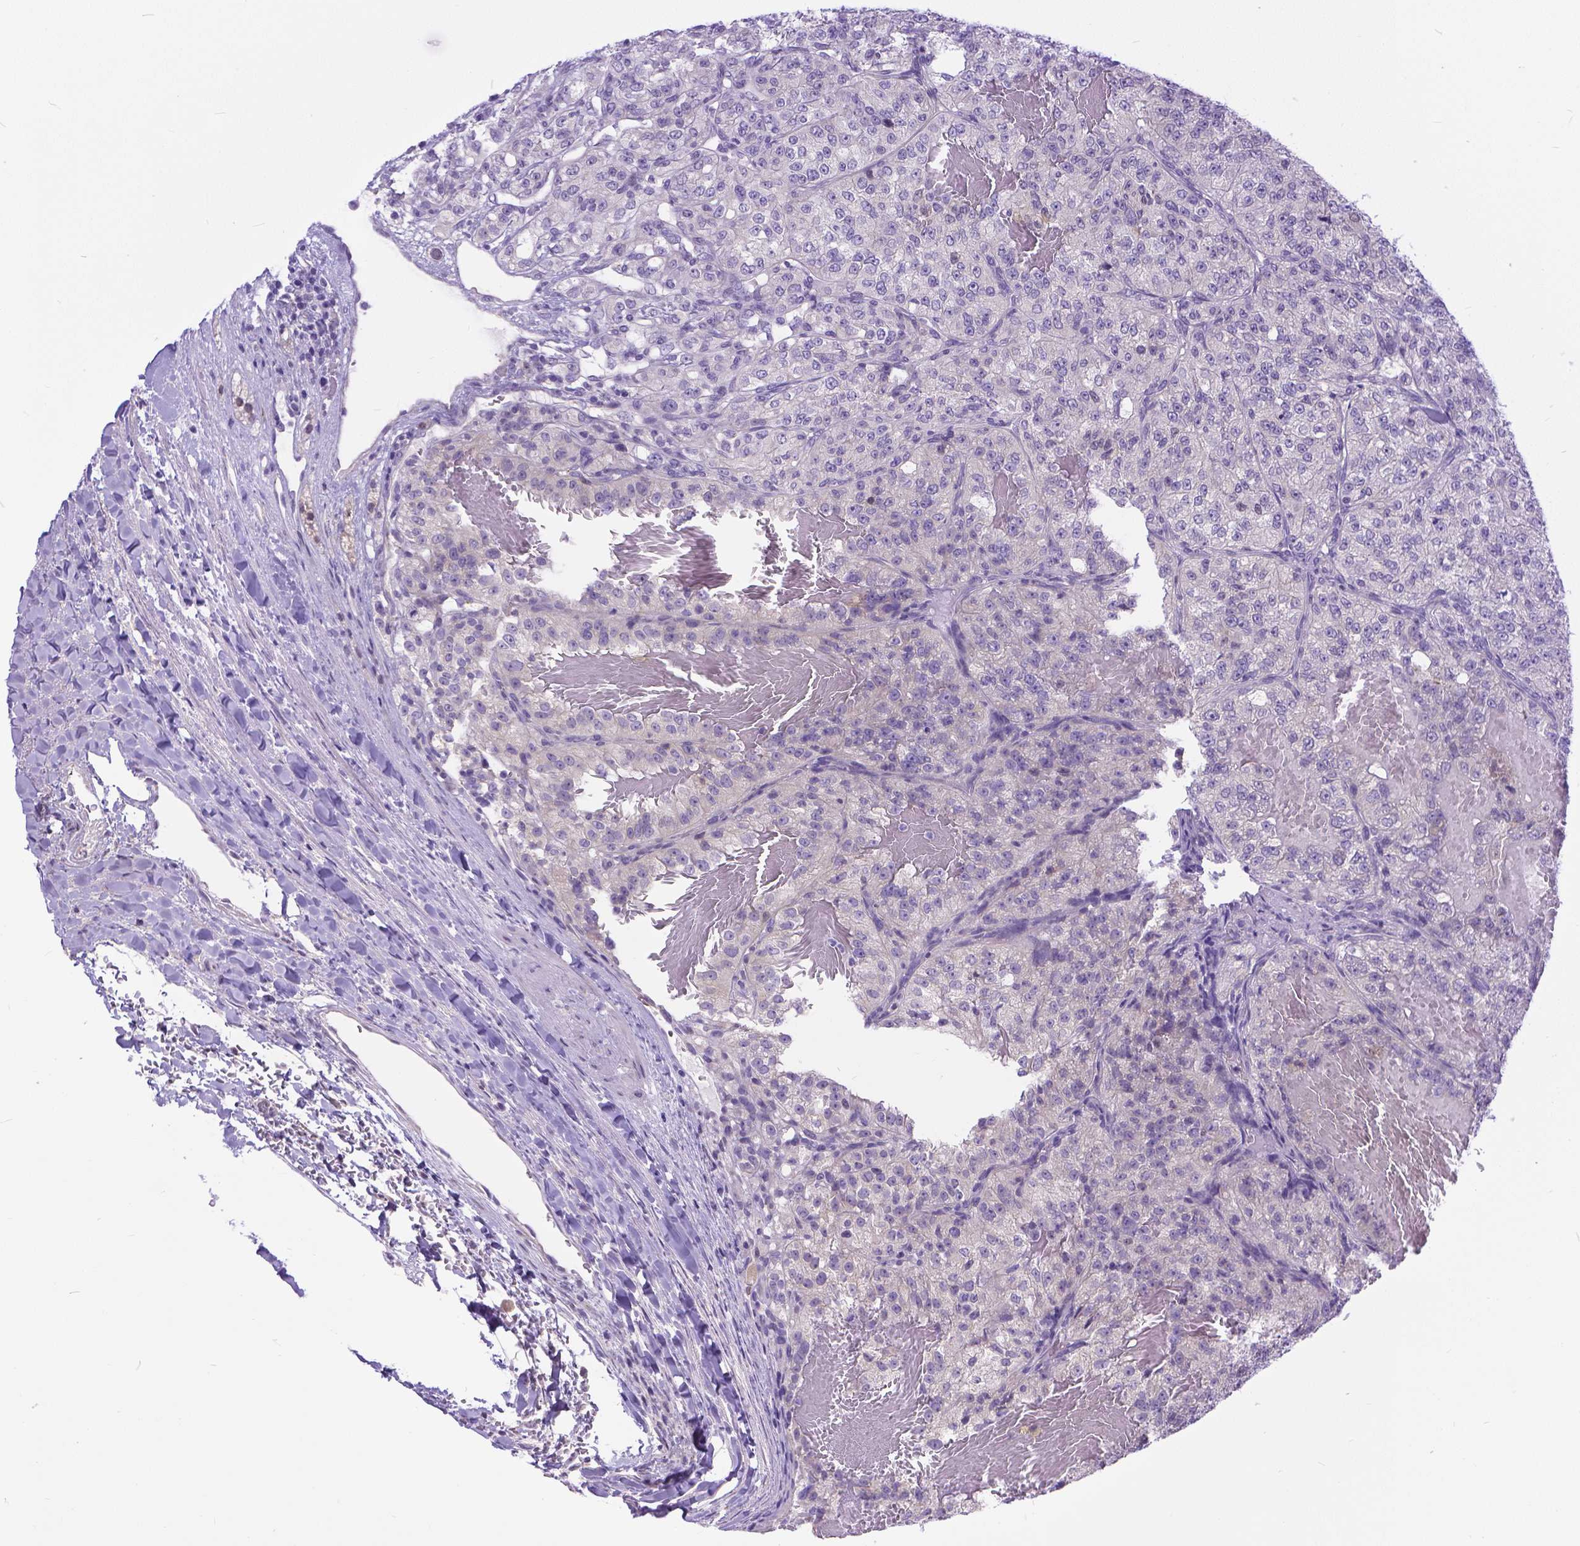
{"staining": {"intensity": "negative", "quantity": "none", "location": "none"}, "tissue": "renal cancer", "cell_type": "Tumor cells", "image_type": "cancer", "snomed": [{"axis": "morphology", "description": "Adenocarcinoma, NOS"}, {"axis": "topography", "description": "Kidney"}], "caption": "Photomicrograph shows no protein positivity in tumor cells of adenocarcinoma (renal) tissue. (DAB (3,3'-diaminobenzidine) immunohistochemistry (IHC), high magnification).", "gene": "TTLL6", "patient": {"sex": "female", "age": 63}}